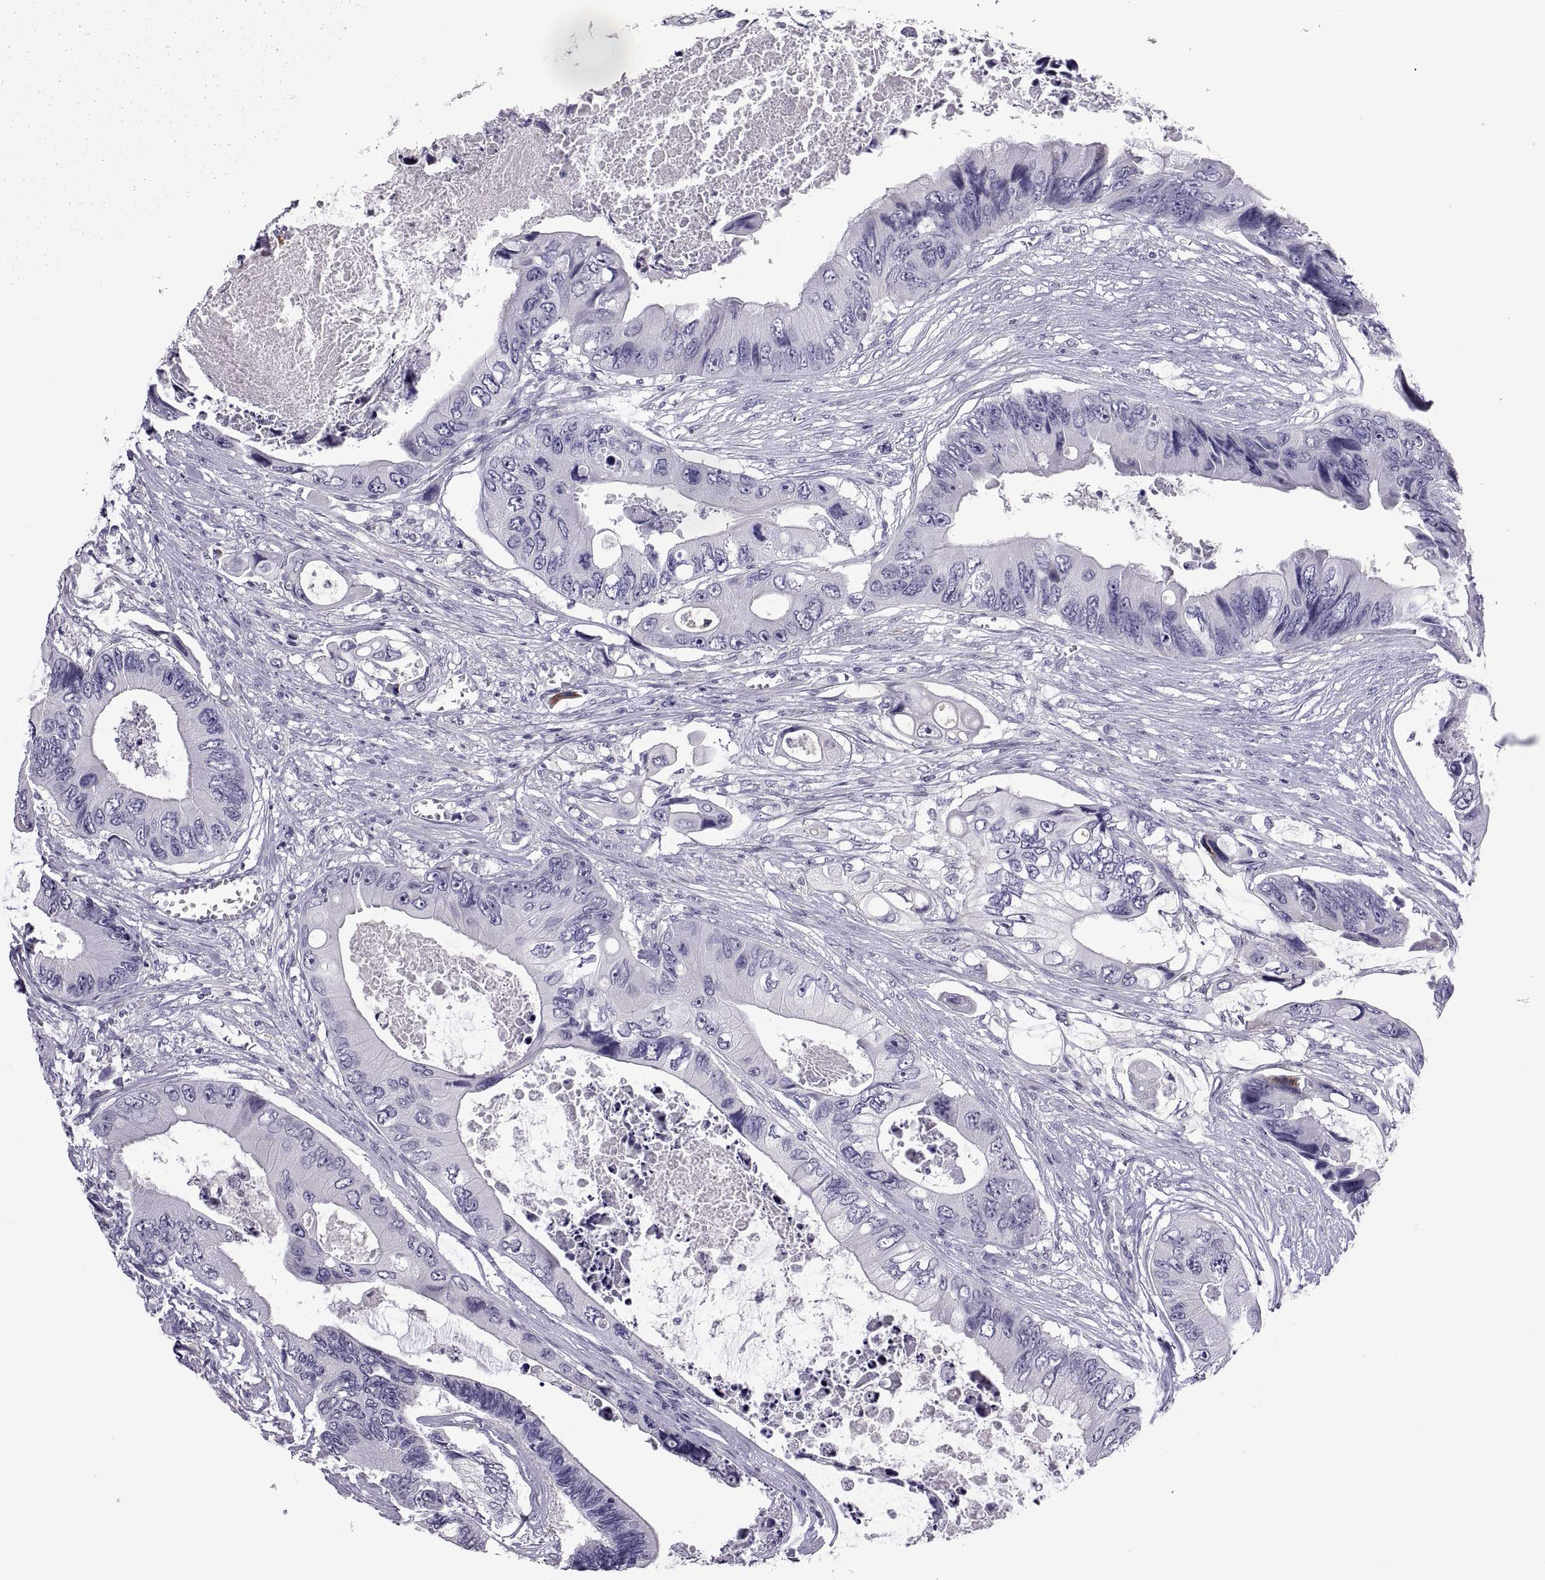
{"staining": {"intensity": "negative", "quantity": "none", "location": "none"}, "tissue": "colorectal cancer", "cell_type": "Tumor cells", "image_type": "cancer", "snomed": [{"axis": "morphology", "description": "Adenocarcinoma, NOS"}, {"axis": "topography", "description": "Rectum"}], "caption": "The photomicrograph demonstrates no significant staining in tumor cells of colorectal cancer (adenocarcinoma). (DAB immunohistochemistry with hematoxylin counter stain).", "gene": "MAGEB1", "patient": {"sex": "male", "age": 63}}